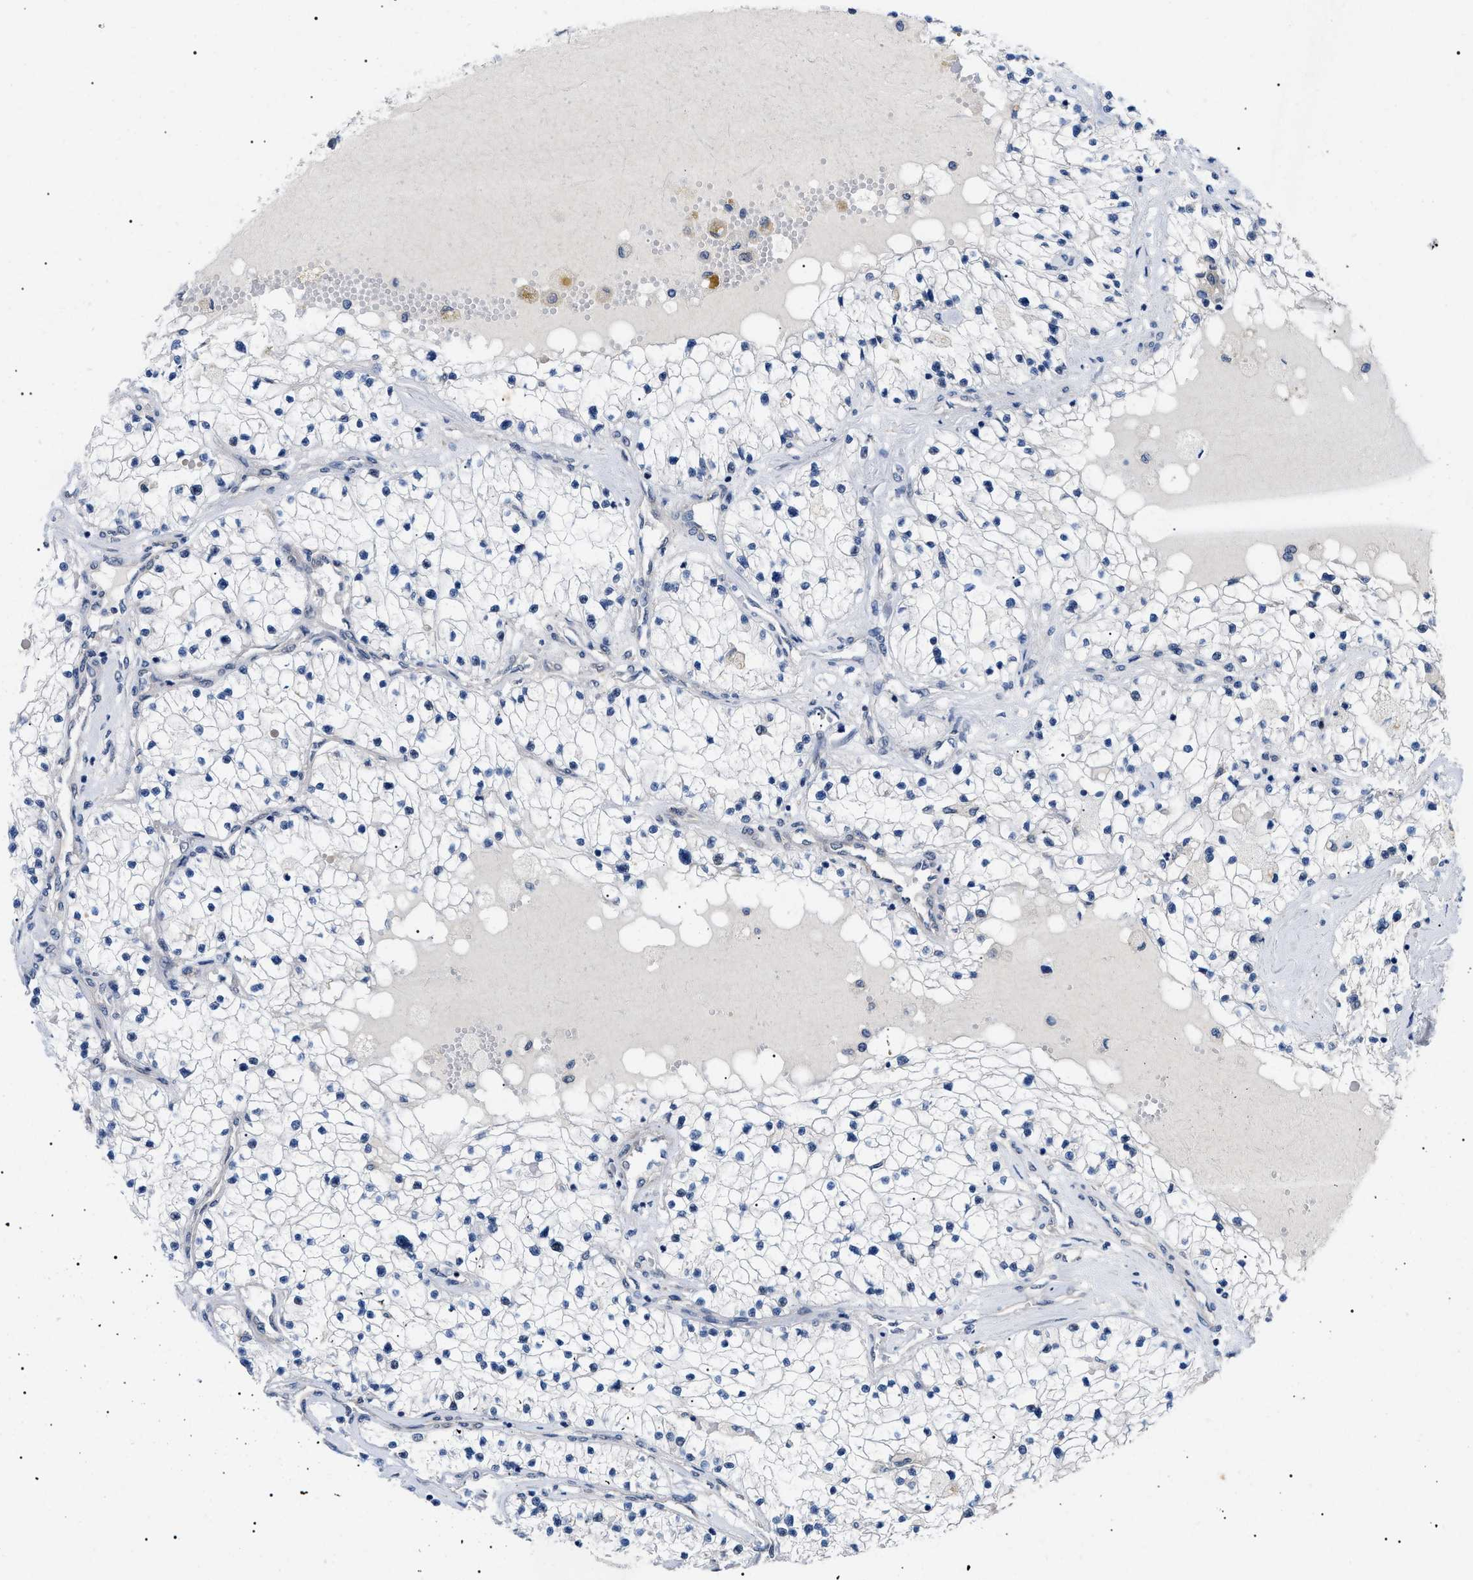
{"staining": {"intensity": "negative", "quantity": "none", "location": "none"}, "tissue": "renal cancer", "cell_type": "Tumor cells", "image_type": "cancer", "snomed": [{"axis": "morphology", "description": "Adenocarcinoma, NOS"}, {"axis": "topography", "description": "Kidney"}], "caption": "High magnification brightfield microscopy of renal cancer stained with DAB (brown) and counterstained with hematoxylin (blue): tumor cells show no significant positivity. The staining is performed using DAB brown chromogen with nuclei counter-stained in using hematoxylin.", "gene": "GARRE1", "patient": {"sex": "male", "age": 68}}